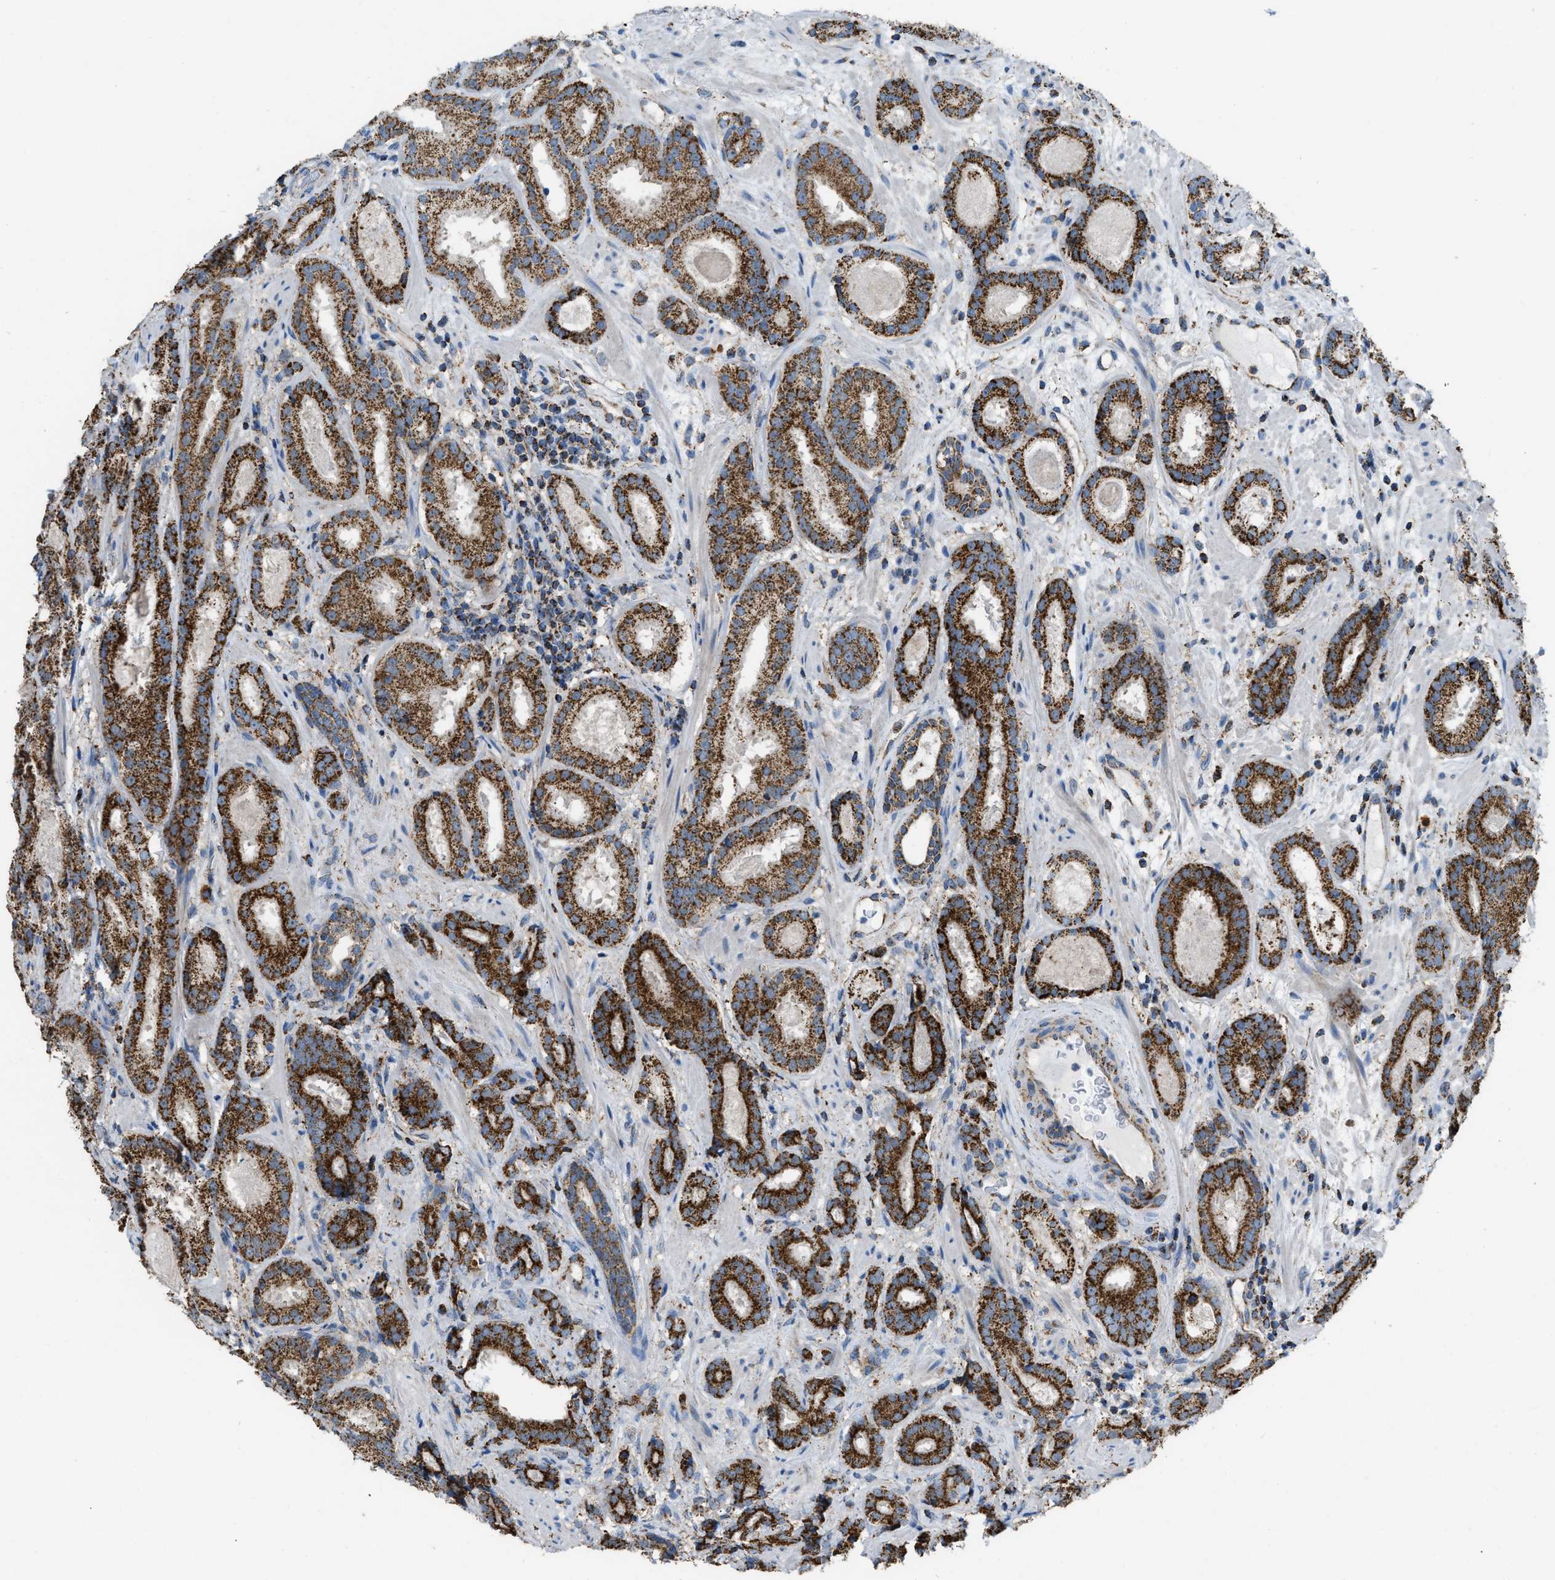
{"staining": {"intensity": "strong", "quantity": ">75%", "location": "cytoplasmic/membranous"}, "tissue": "prostate cancer", "cell_type": "Tumor cells", "image_type": "cancer", "snomed": [{"axis": "morphology", "description": "Adenocarcinoma, Low grade"}, {"axis": "topography", "description": "Prostate"}], "caption": "This is a micrograph of IHC staining of prostate cancer, which shows strong staining in the cytoplasmic/membranous of tumor cells.", "gene": "ETFB", "patient": {"sex": "male", "age": 69}}